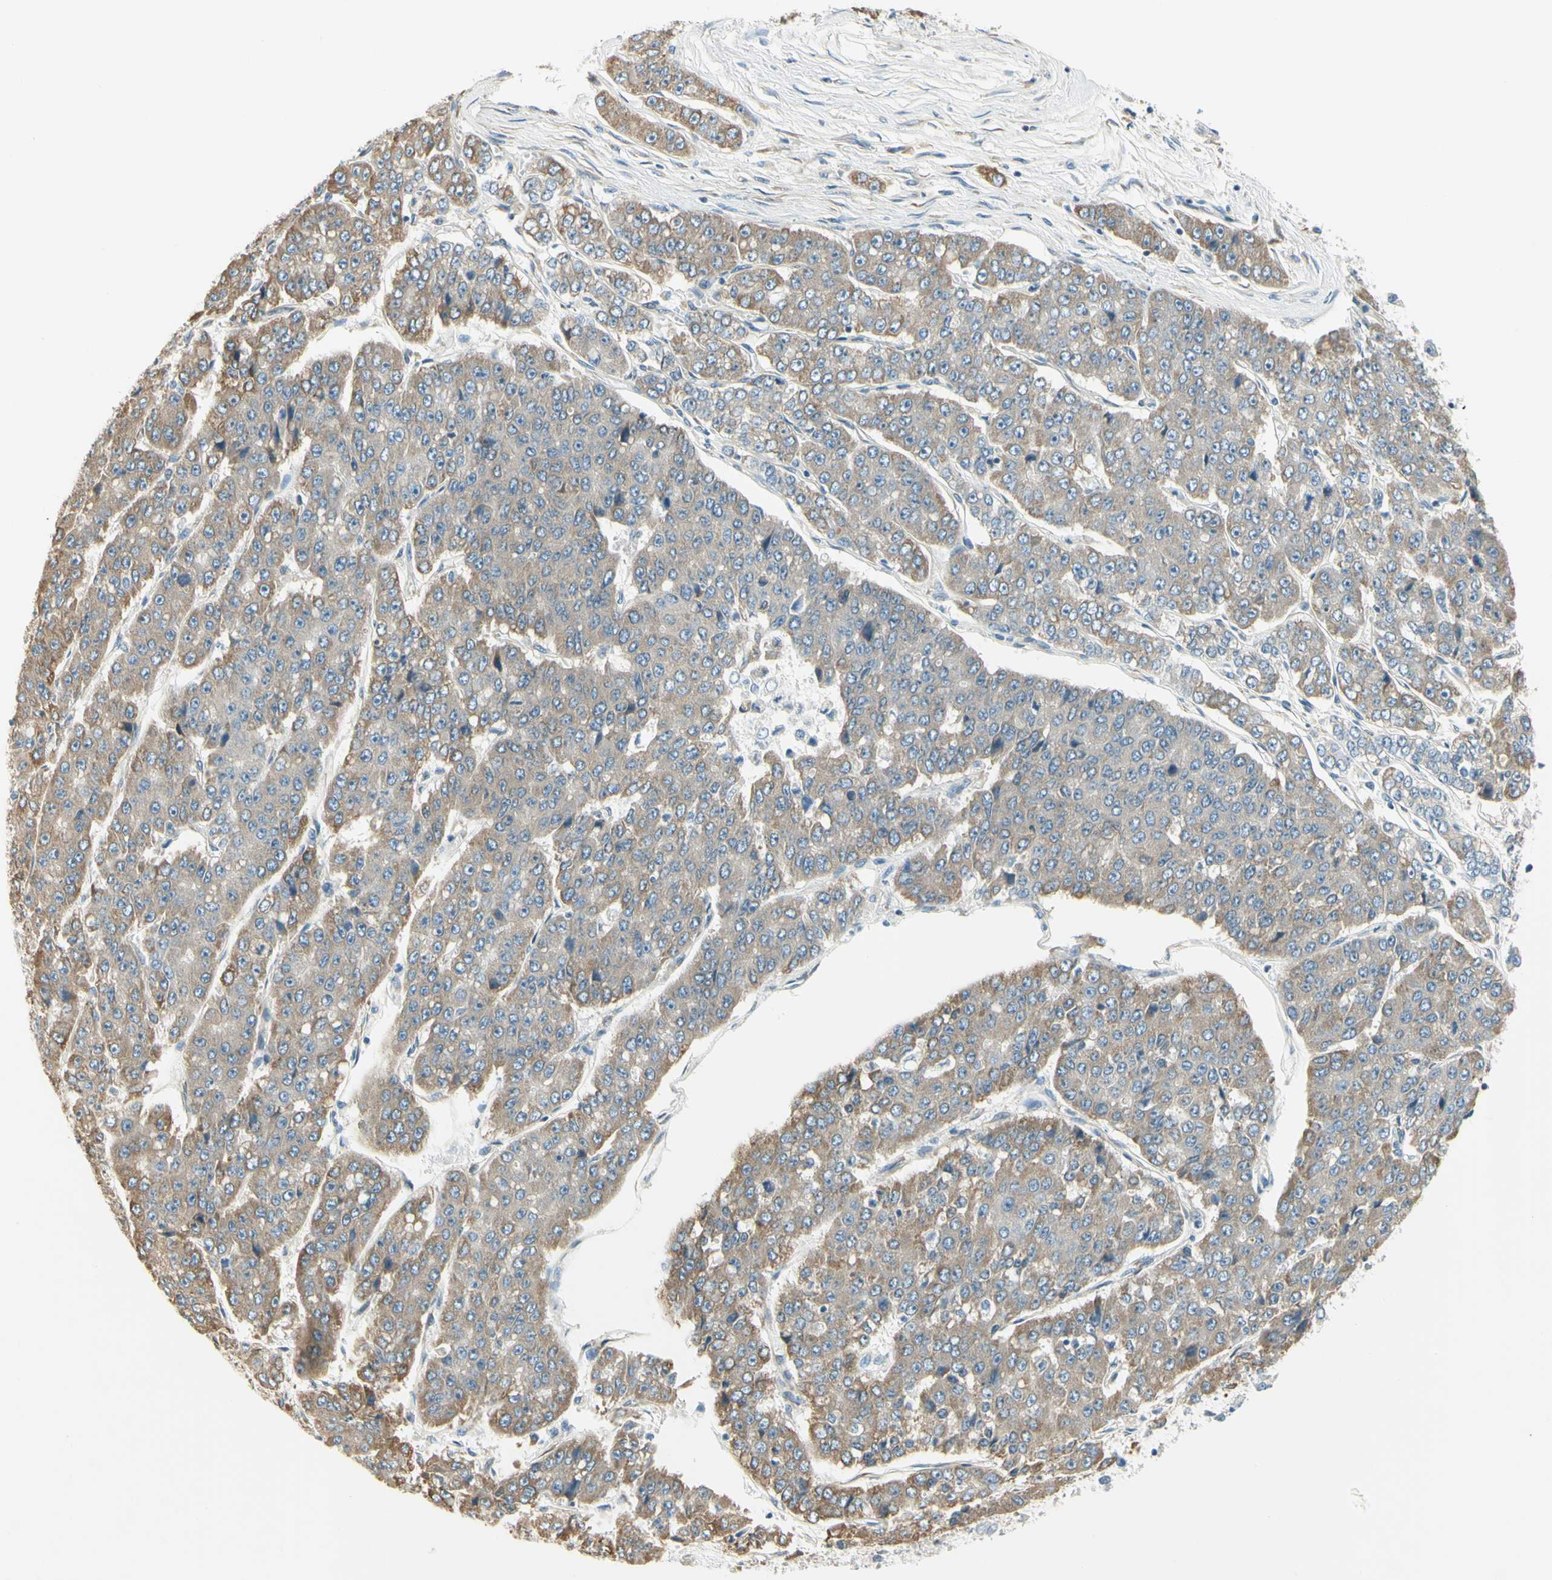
{"staining": {"intensity": "weak", "quantity": "<25%", "location": "cytoplasmic/membranous"}, "tissue": "pancreatic cancer", "cell_type": "Tumor cells", "image_type": "cancer", "snomed": [{"axis": "morphology", "description": "Adenocarcinoma, NOS"}, {"axis": "topography", "description": "Pancreas"}], "caption": "Adenocarcinoma (pancreatic) stained for a protein using immunohistochemistry (IHC) demonstrates no positivity tumor cells.", "gene": "IGDCC4", "patient": {"sex": "male", "age": 50}}